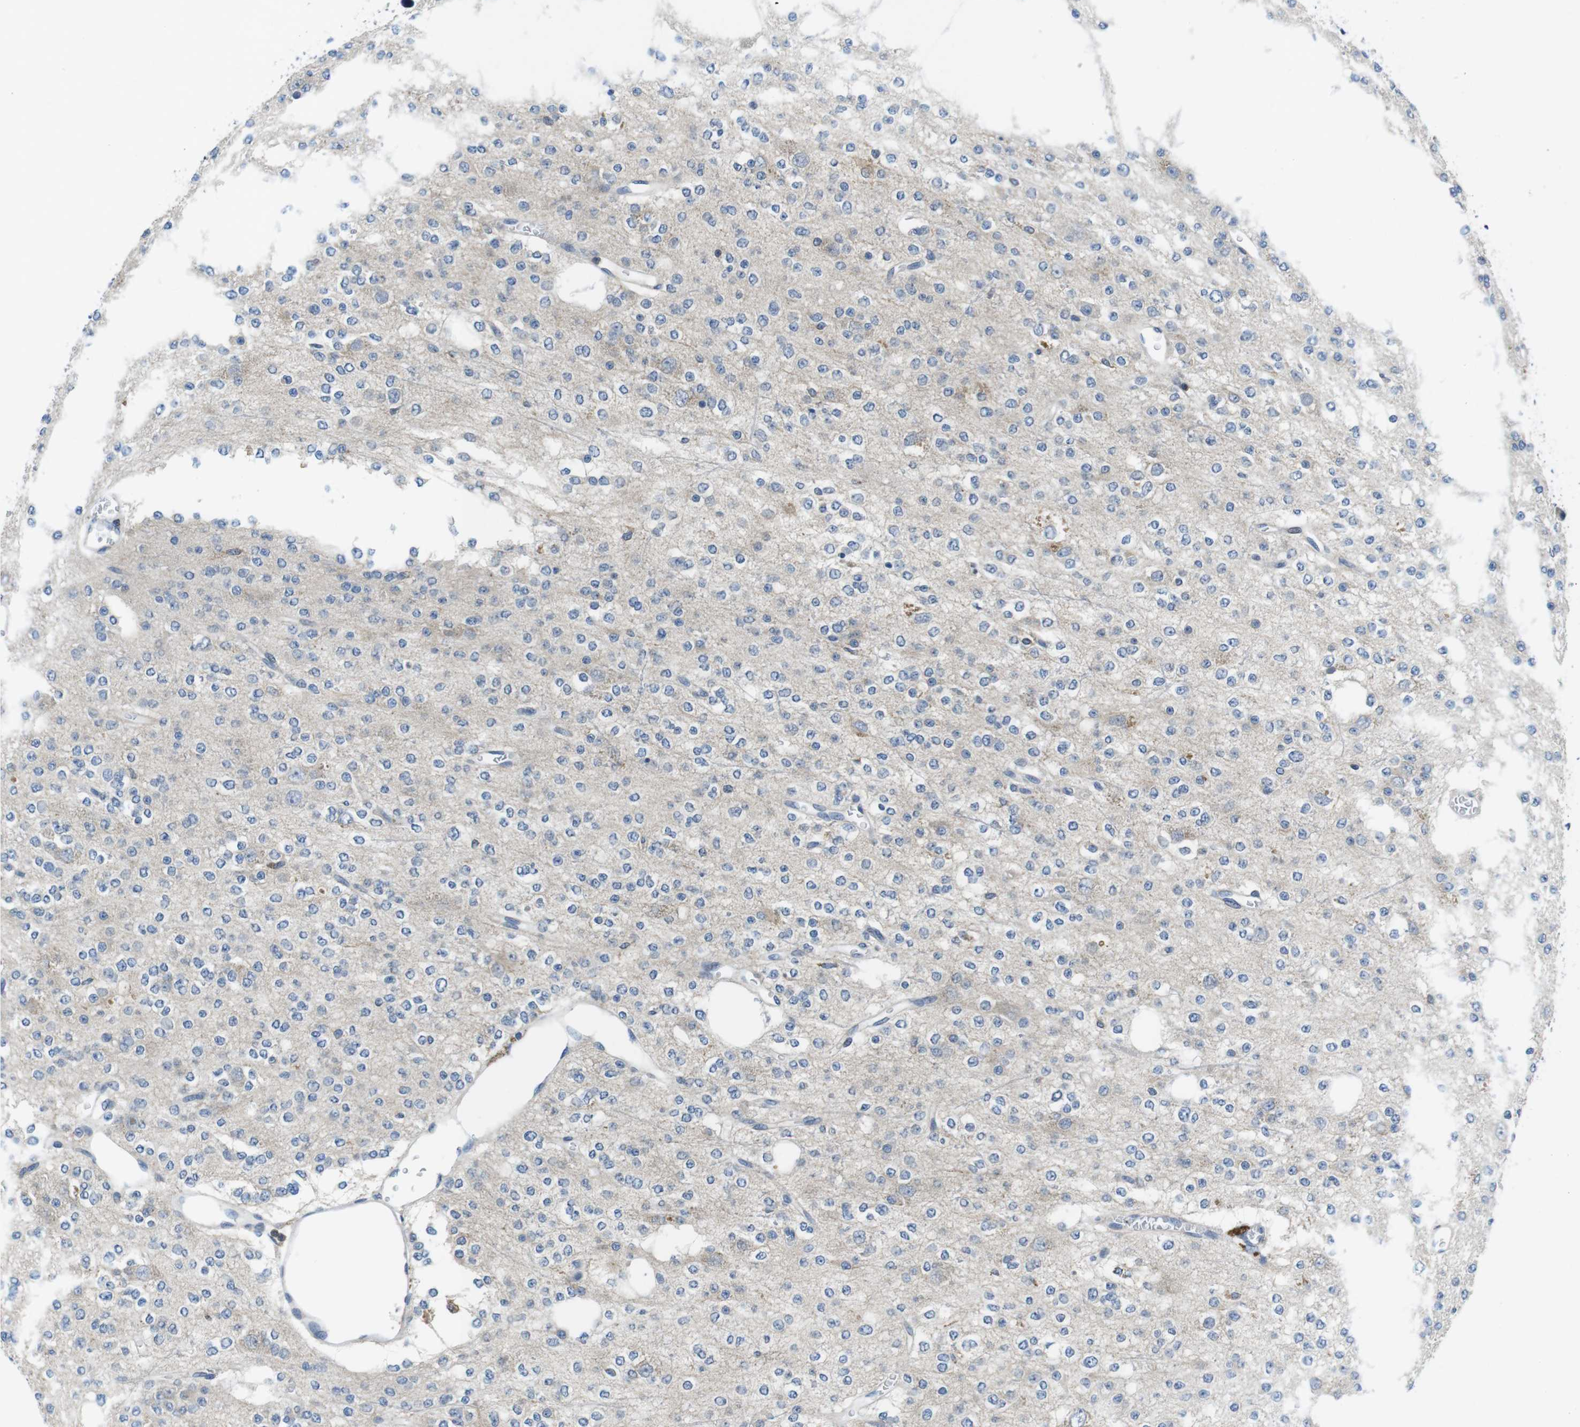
{"staining": {"intensity": "negative", "quantity": "none", "location": "none"}, "tissue": "glioma", "cell_type": "Tumor cells", "image_type": "cancer", "snomed": [{"axis": "morphology", "description": "Glioma, malignant, Low grade"}, {"axis": "topography", "description": "Brain"}], "caption": "This micrograph is of malignant glioma (low-grade) stained with immunohistochemistry to label a protein in brown with the nuclei are counter-stained blue. There is no positivity in tumor cells.", "gene": "PIK3CD", "patient": {"sex": "male", "age": 38}}